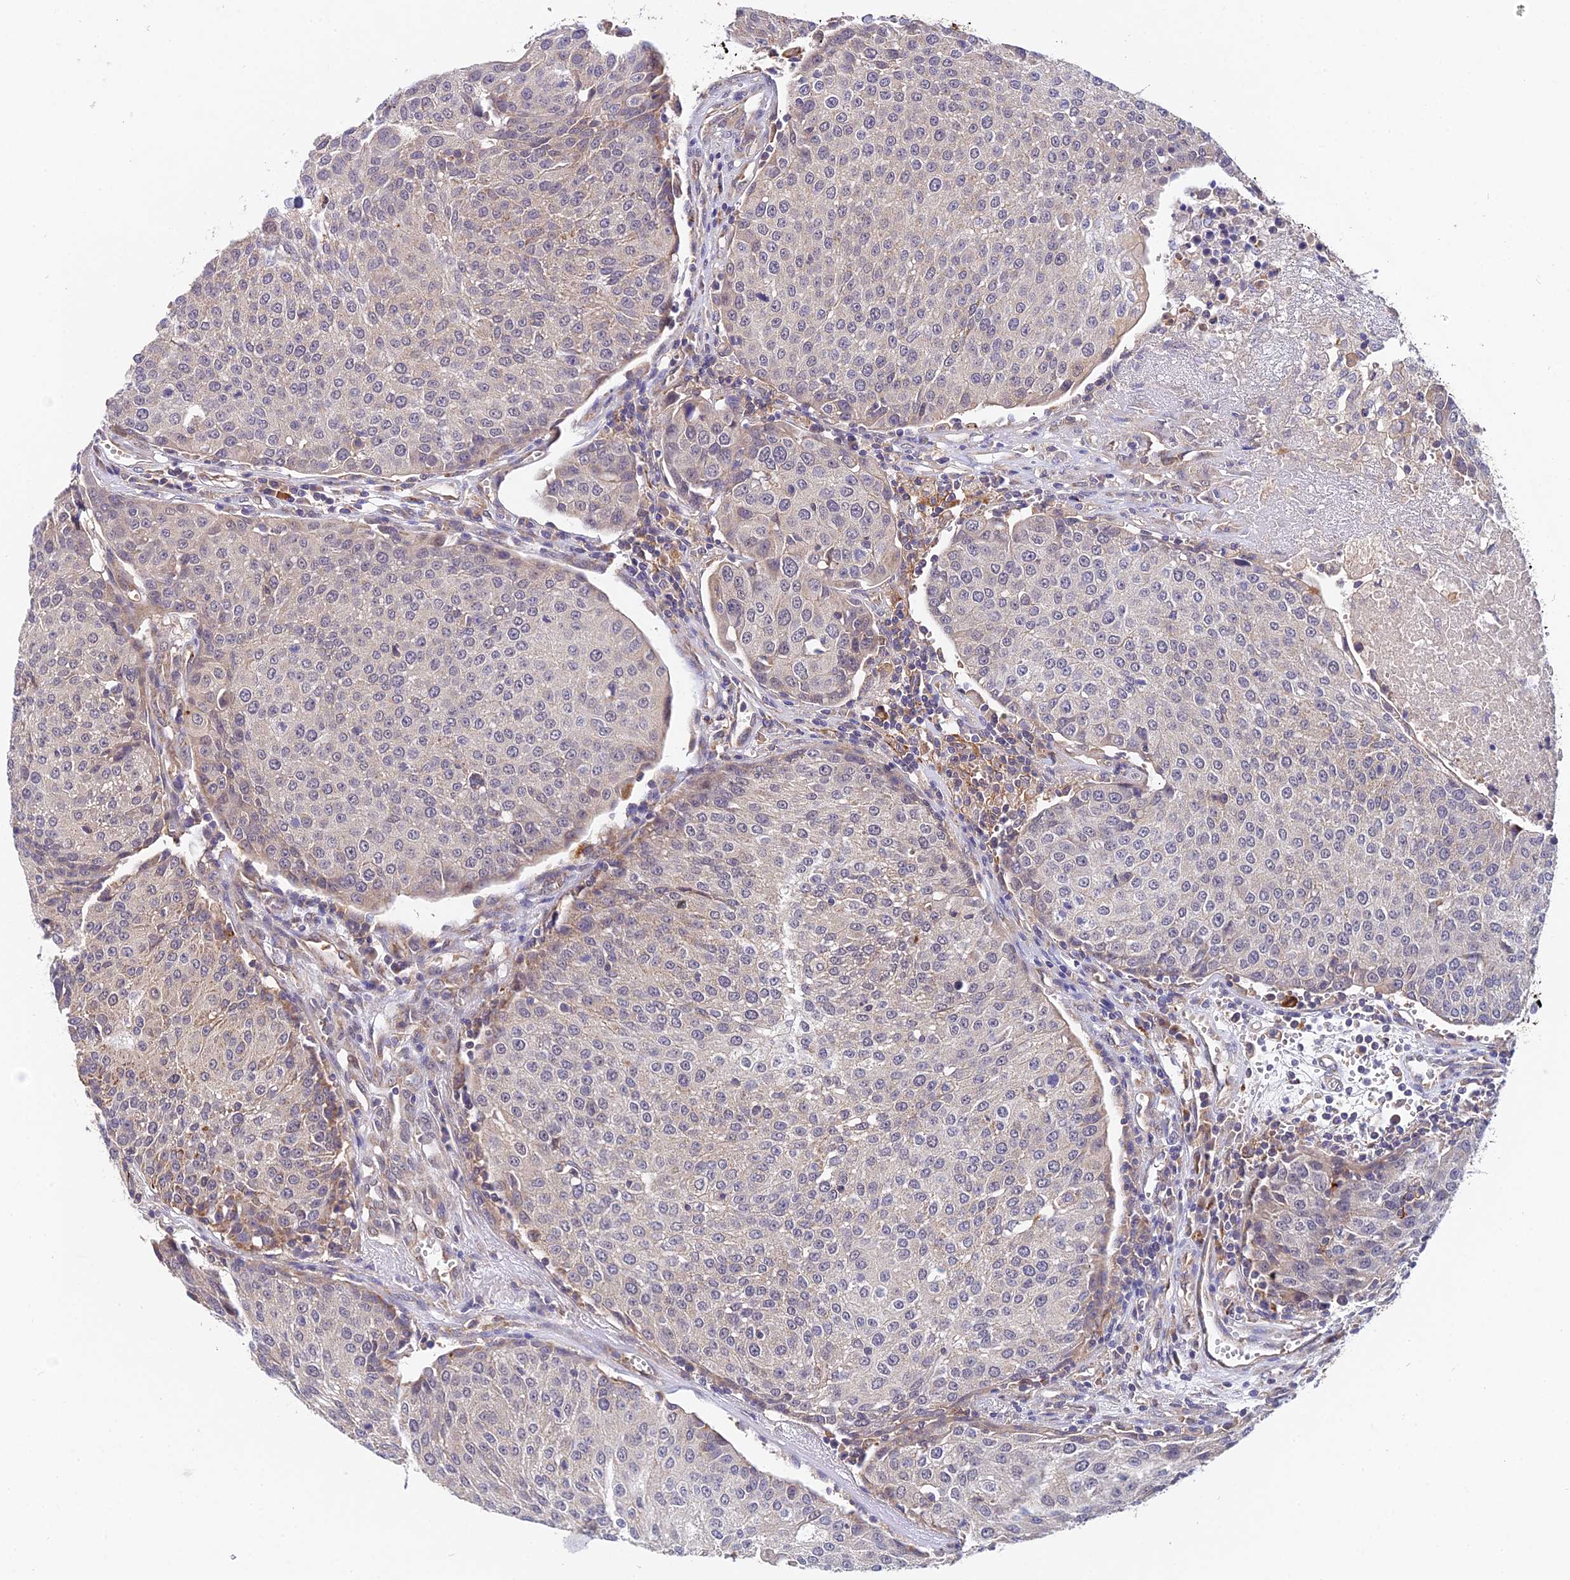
{"staining": {"intensity": "moderate", "quantity": "<25%", "location": "cytoplasmic/membranous"}, "tissue": "urothelial cancer", "cell_type": "Tumor cells", "image_type": "cancer", "snomed": [{"axis": "morphology", "description": "Urothelial carcinoma, High grade"}, {"axis": "topography", "description": "Urinary bladder"}], "caption": "Immunohistochemical staining of human urothelial cancer reveals low levels of moderate cytoplasmic/membranous expression in approximately <25% of tumor cells.", "gene": "ZBED8", "patient": {"sex": "female", "age": 85}}